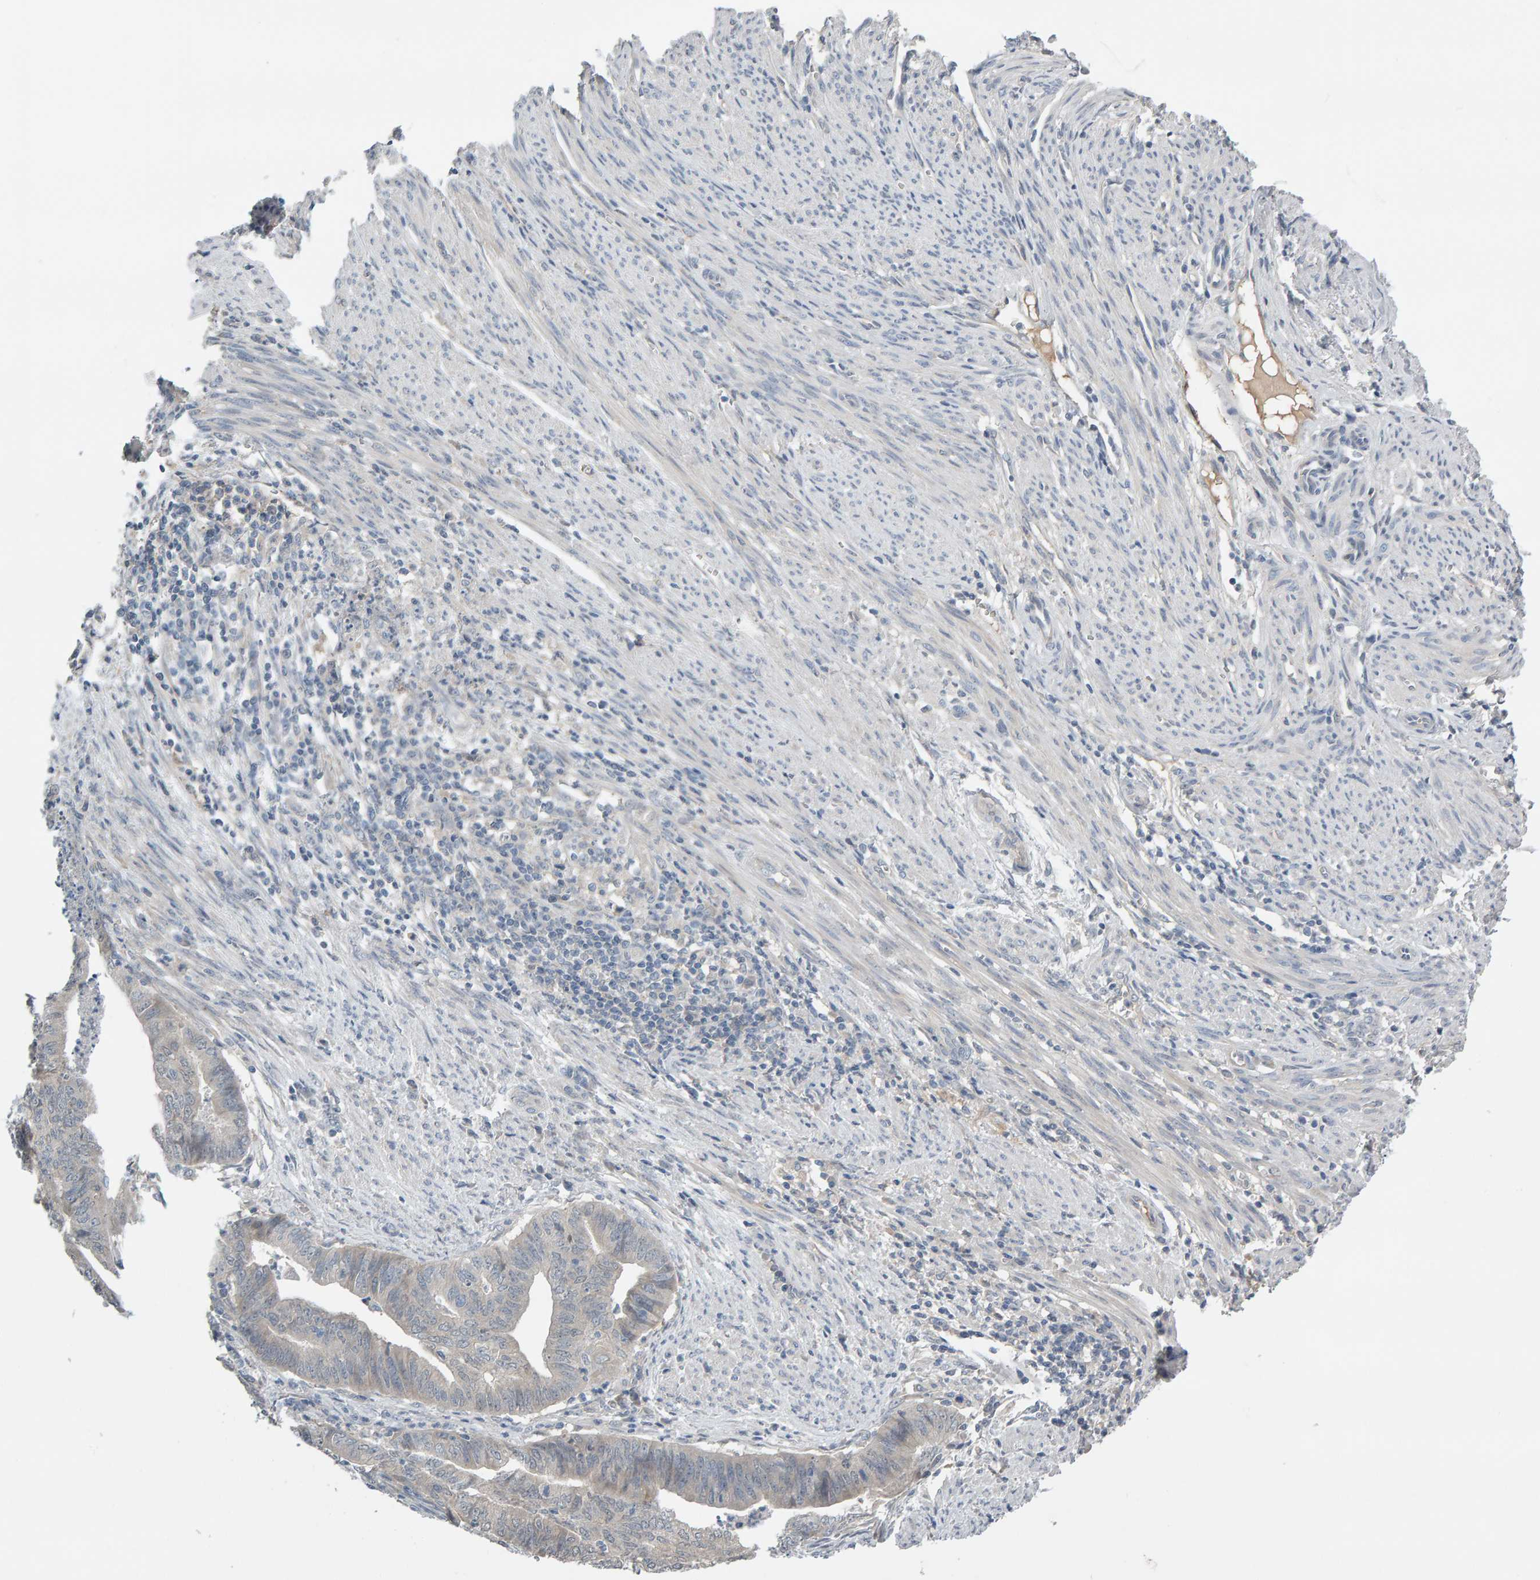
{"staining": {"intensity": "negative", "quantity": "none", "location": "none"}, "tissue": "endometrial cancer", "cell_type": "Tumor cells", "image_type": "cancer", "snomed": [{"axis": "morphology", "description": "Polyp, NOS"}, {"axis": "morphology", "description": "Adenocarcinoma, NOS"}, {"axis": "morphology", "description": "Adenoma, NOS"}, {"axis": "topography", "description": "Endometrium"}], "caption": "Tumor cells are negative for protein expression in human endometrial cancer.", "gene": "GFUS", "patient": {"sex": "female", "age": 79}}